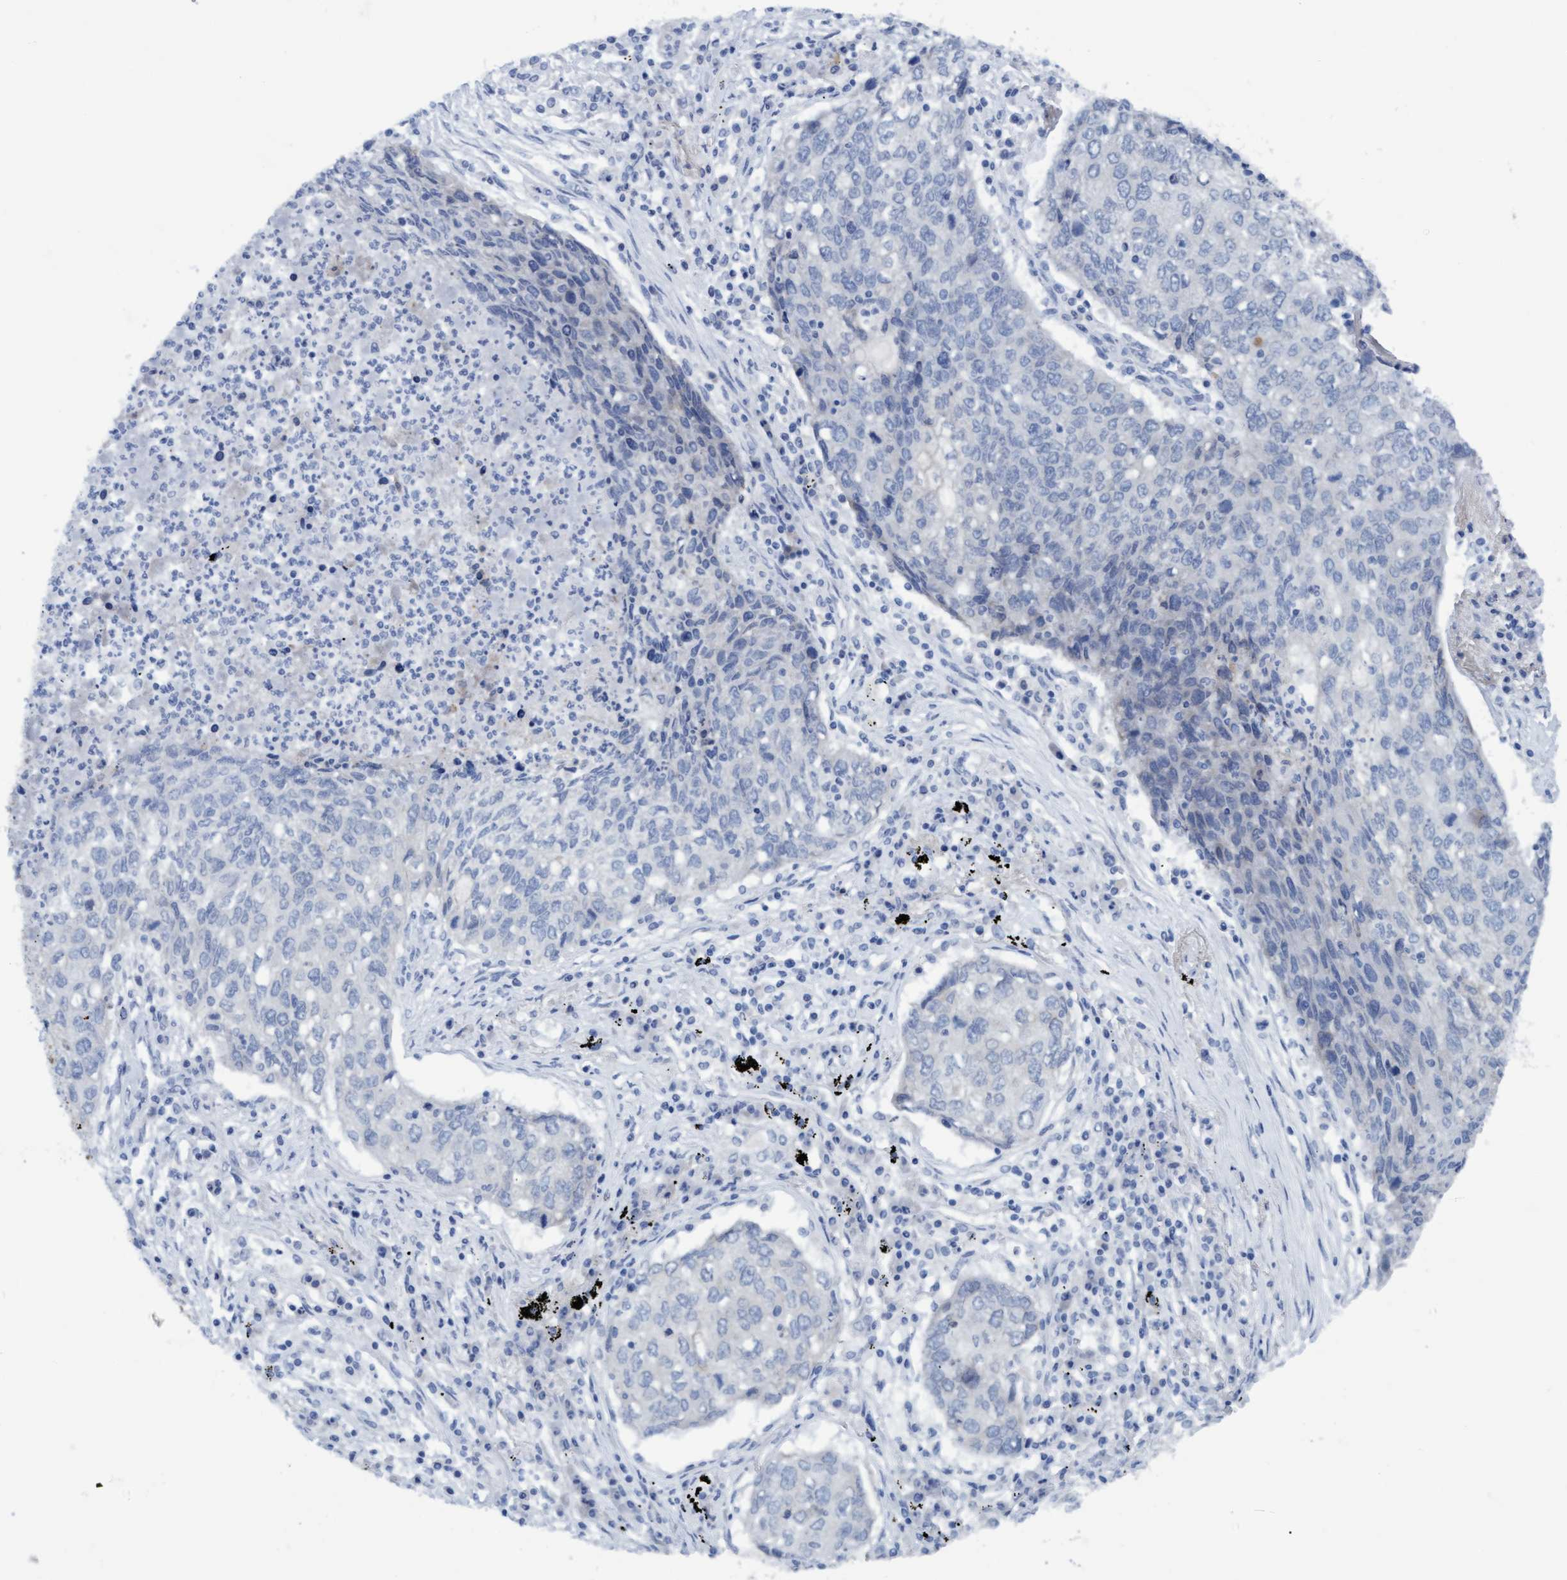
{"staining": {"intensity": "negative", "quantity": "none", "location": "none"}, "tissue": "lung cancer", "cell_type": "Tumor cells", "image_type": "cancer", "snomed": [{"axis": "morphology", "description": "Squamous cell carcinoma, NOS"}, {"axis": "topography", "description": "Lung"}], "caption": "Immunohistochemistry (IHC) of lung squamous cell carcinoma shows no expression in tumor cells.", "gene": "SSTR3", "patient": {"sex": "female", "age": 63}}